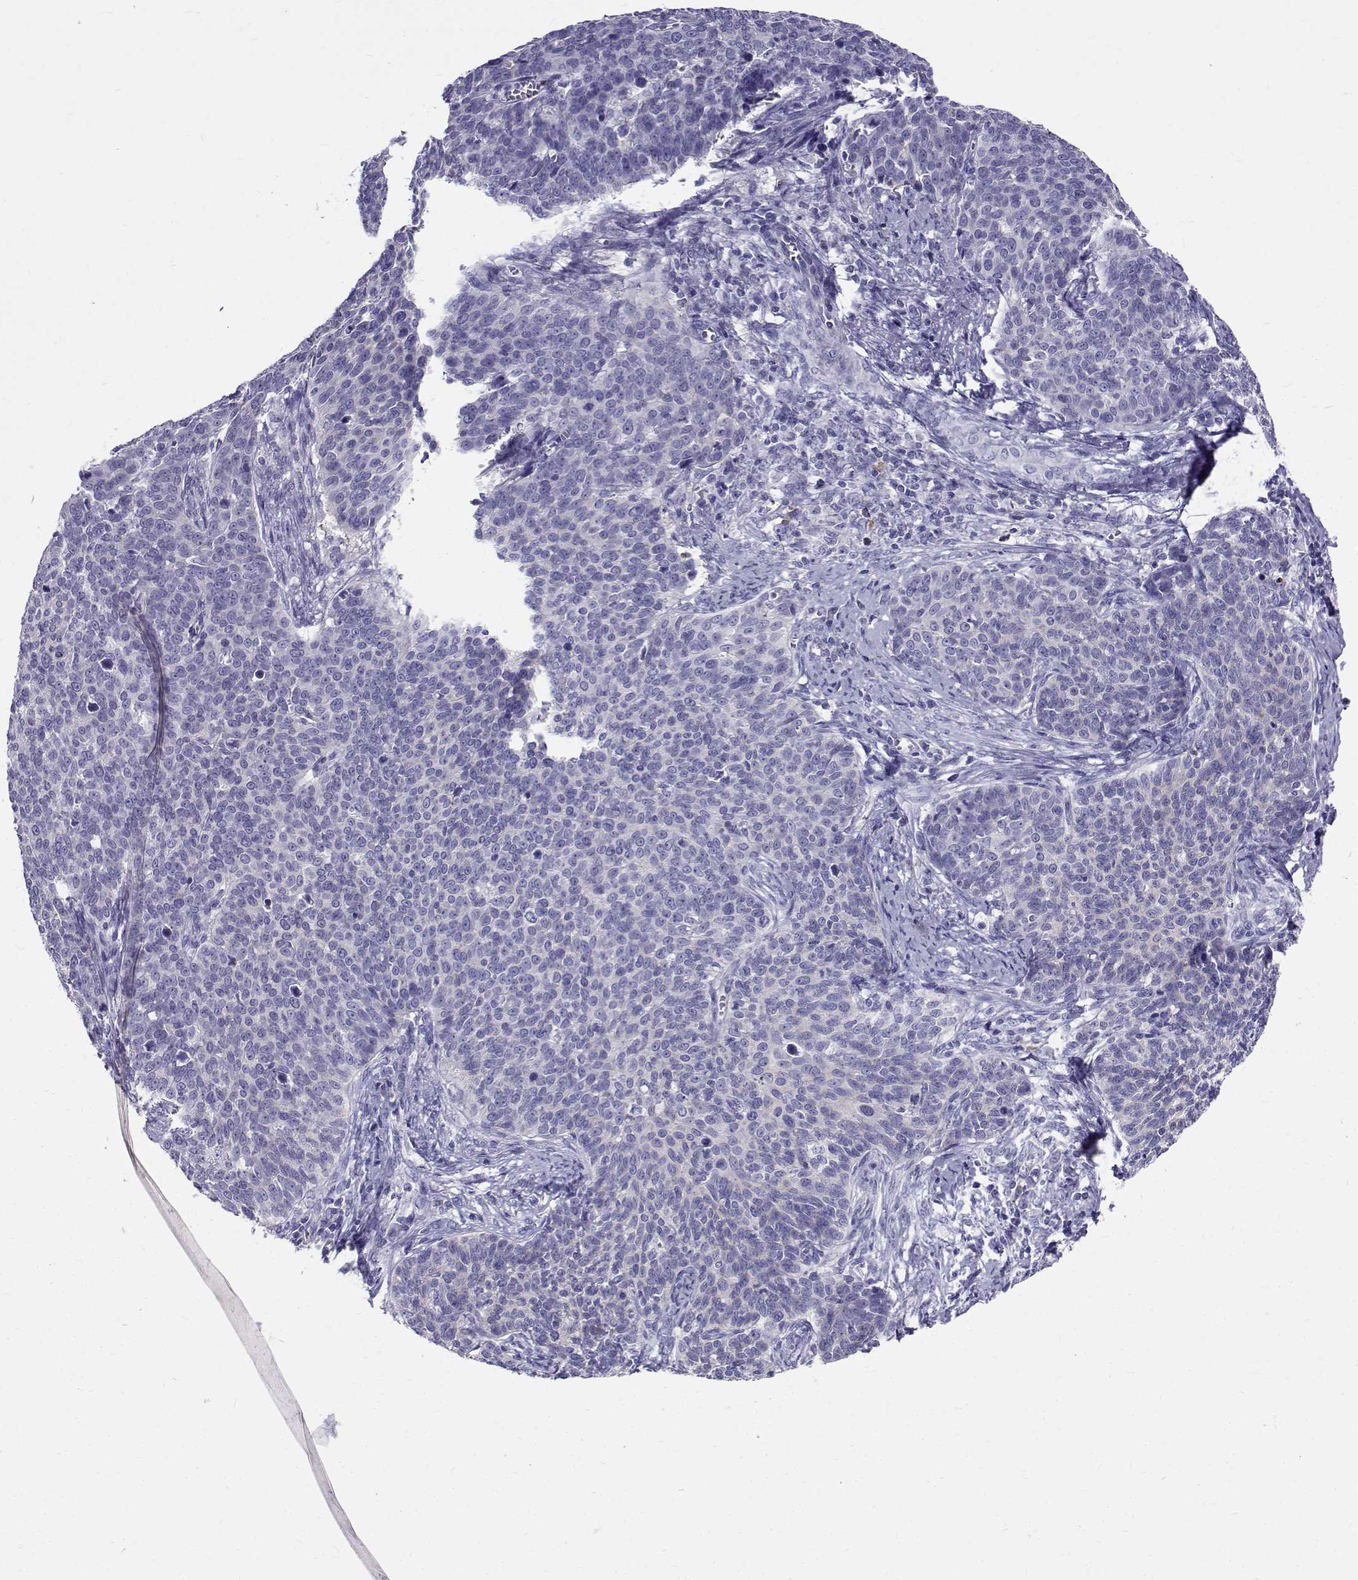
{"staining": {"intensity": "negative", "quantity": "none", "location": "none"}, "tissue": "cervical cancer", "cell_type": "Tumor cells", "image_type": "cancer", "snomed": [{"axis": "morphology", "description": "Squamous cell carcinoma, NOS"}, {"axis": "topography", "description": "Cervix"}], "caption": "An immunohistochemistry (IHC) histopathology image of squamous cell carcinoma (cervical) is shown. There is no staining in tumor cells of squamous cell carcinoma (cervical).", "gene": "IGSF1", "patient": {"sex": "female", "age": 39}}